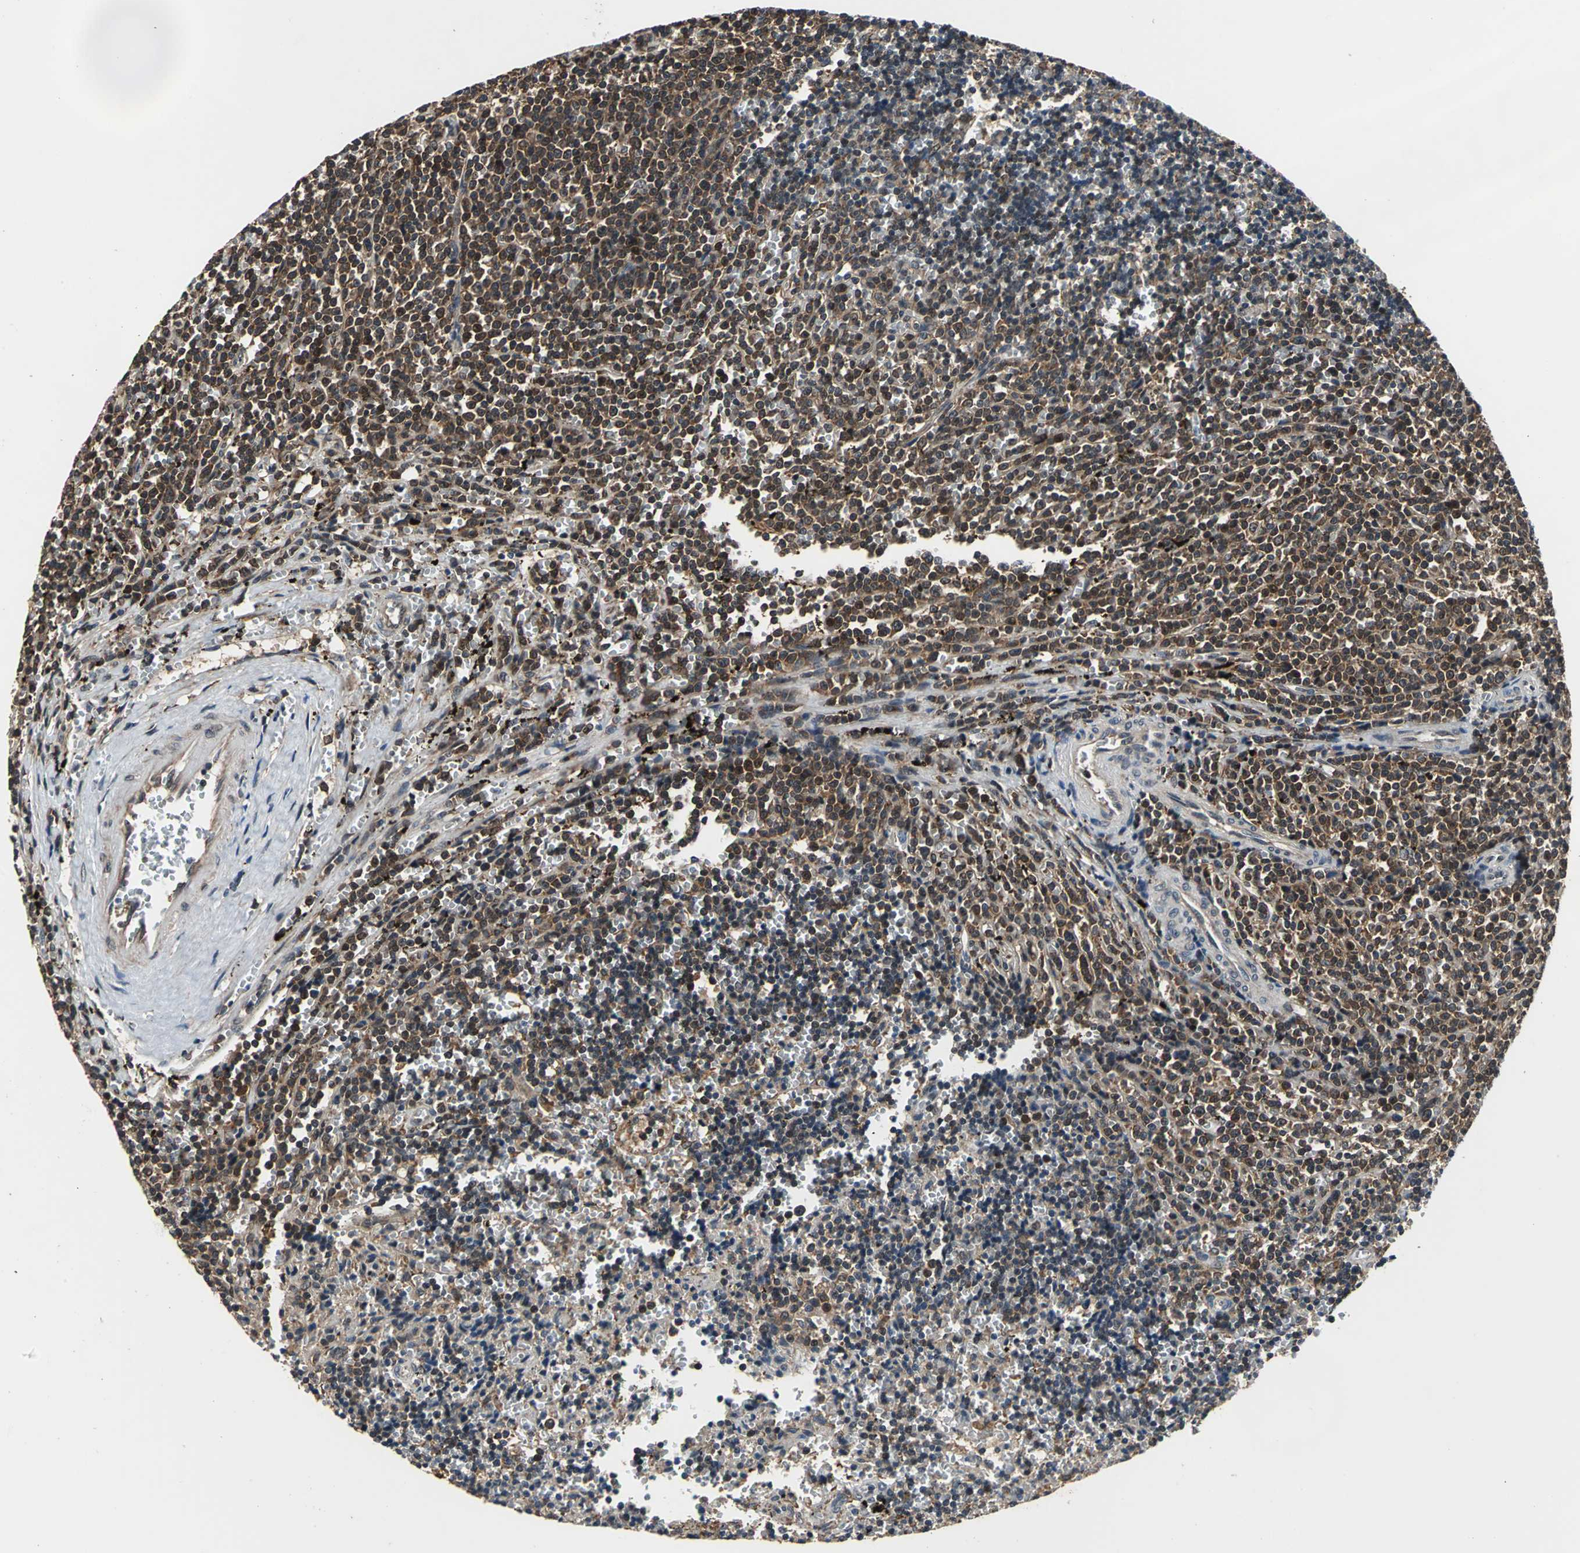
{"staining": {"intensity": "moderate", "quantity": ">75%", "location": "cytoplasmic/membranous,nuclear"}, "tissue": "lymphoma", "cell_type": "Tumor cells", "image_type": "cancer", "snomed": [{"axis": "morphology", "description": "Malignant lymphoma, non-Hodgkin's type, Low grade"}, {"axis": "topography", "description": "Spleen"}], "caption": "Lymphoma stained with a protein marker exhibits moderate staining in tumor cells.", "gene": "EIF2B2", "patient": {"sex": "male", "age": 60}}